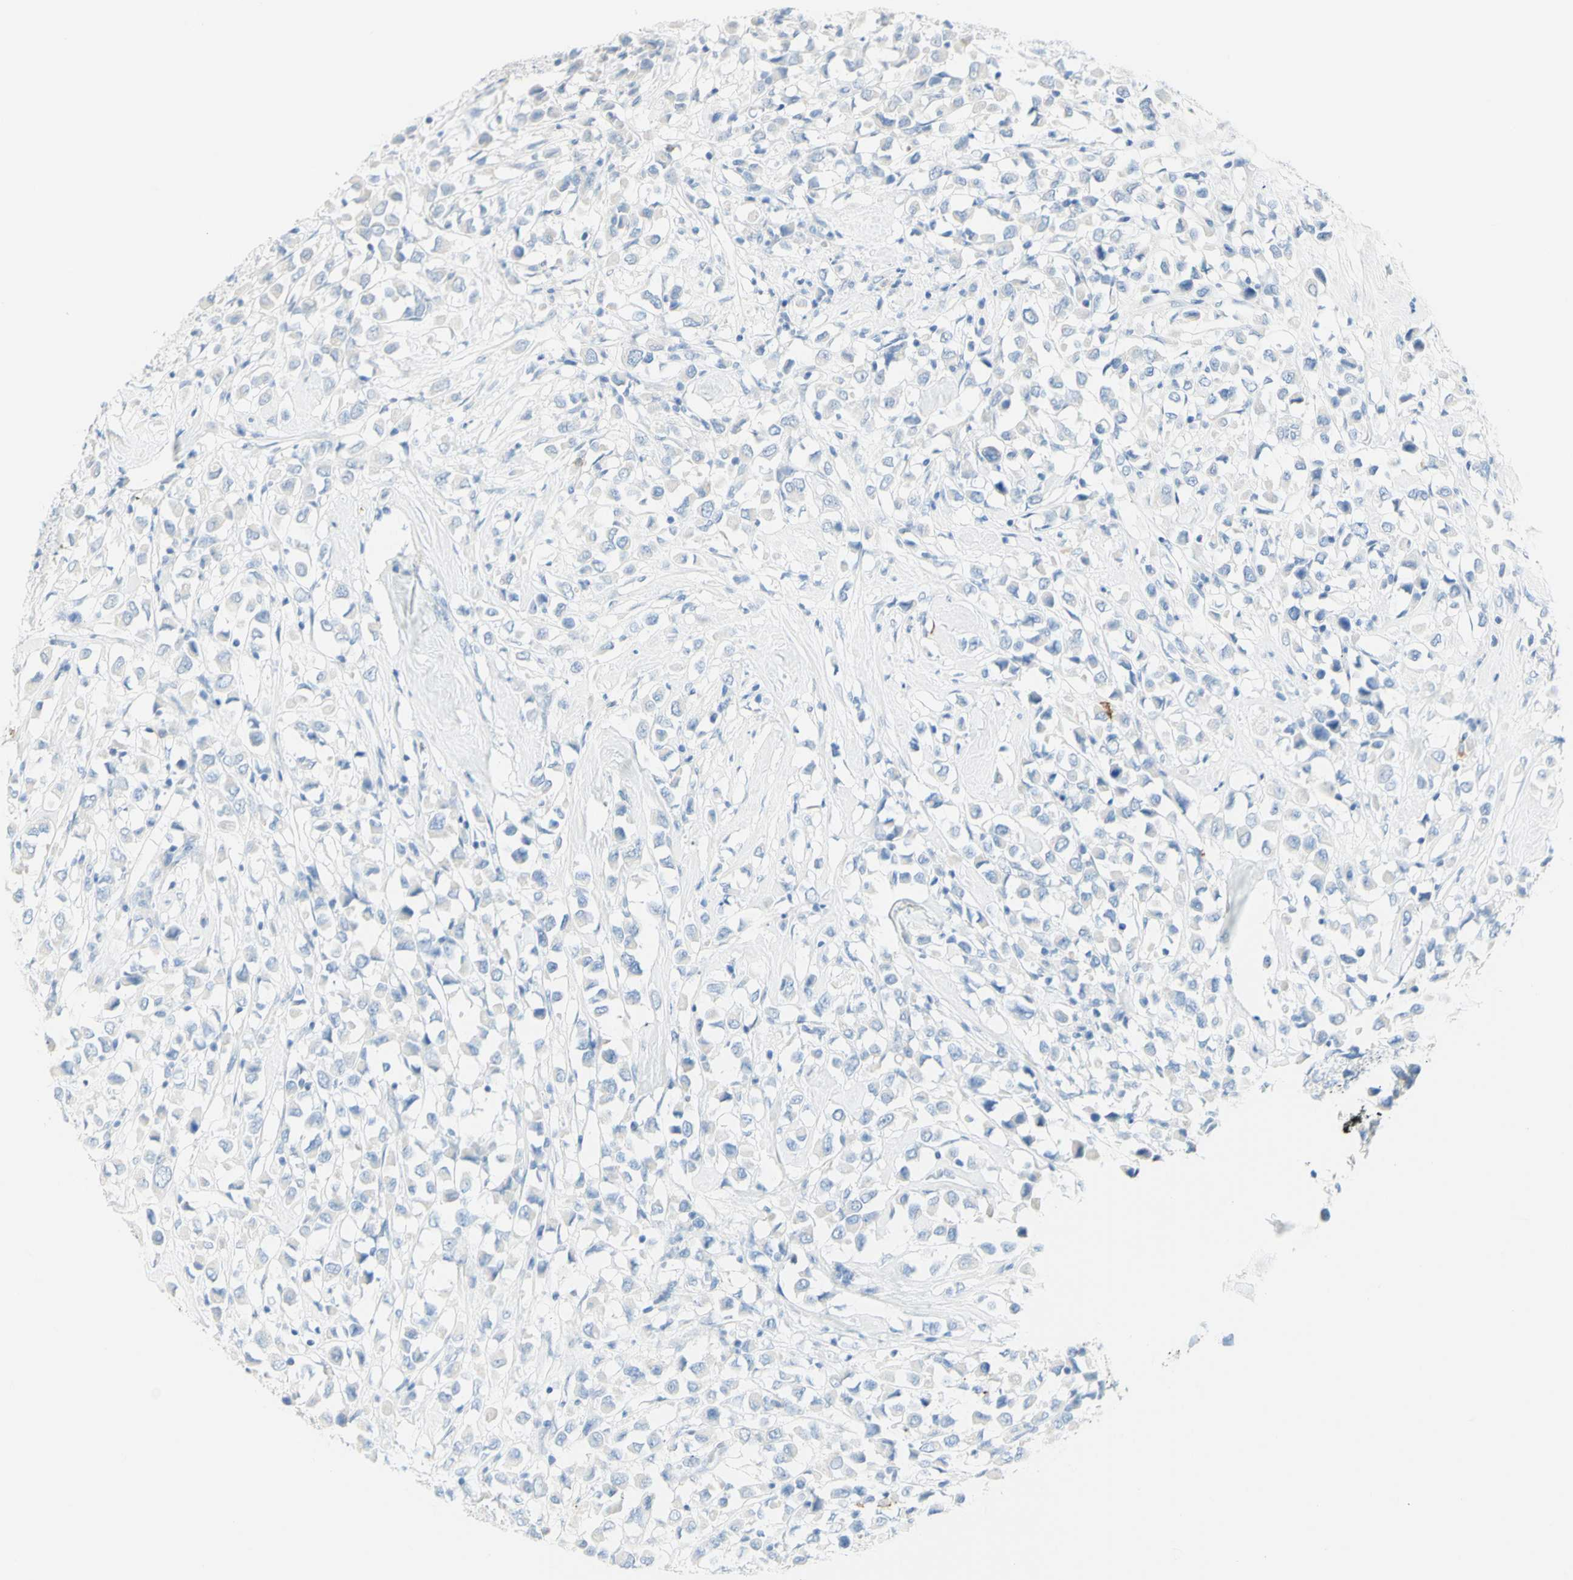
{"staining": {"intensity": "negative", "quantity": "none", "location": "none"}, "tissue": "breast cancer", "cell_type": "Tumor cells", "image_type": "cancer", "snomed": [{"axis": "morphology", "description": "Duct carcinoma"}, {"axis": "topography", "description": "Breast"}], "caption": "Human breast cancer stained for a protein using immunohistochemistry displays no staining in tumor cells.", "gene": "LETM1", "patient": {"sex": "female", "age": 61}}